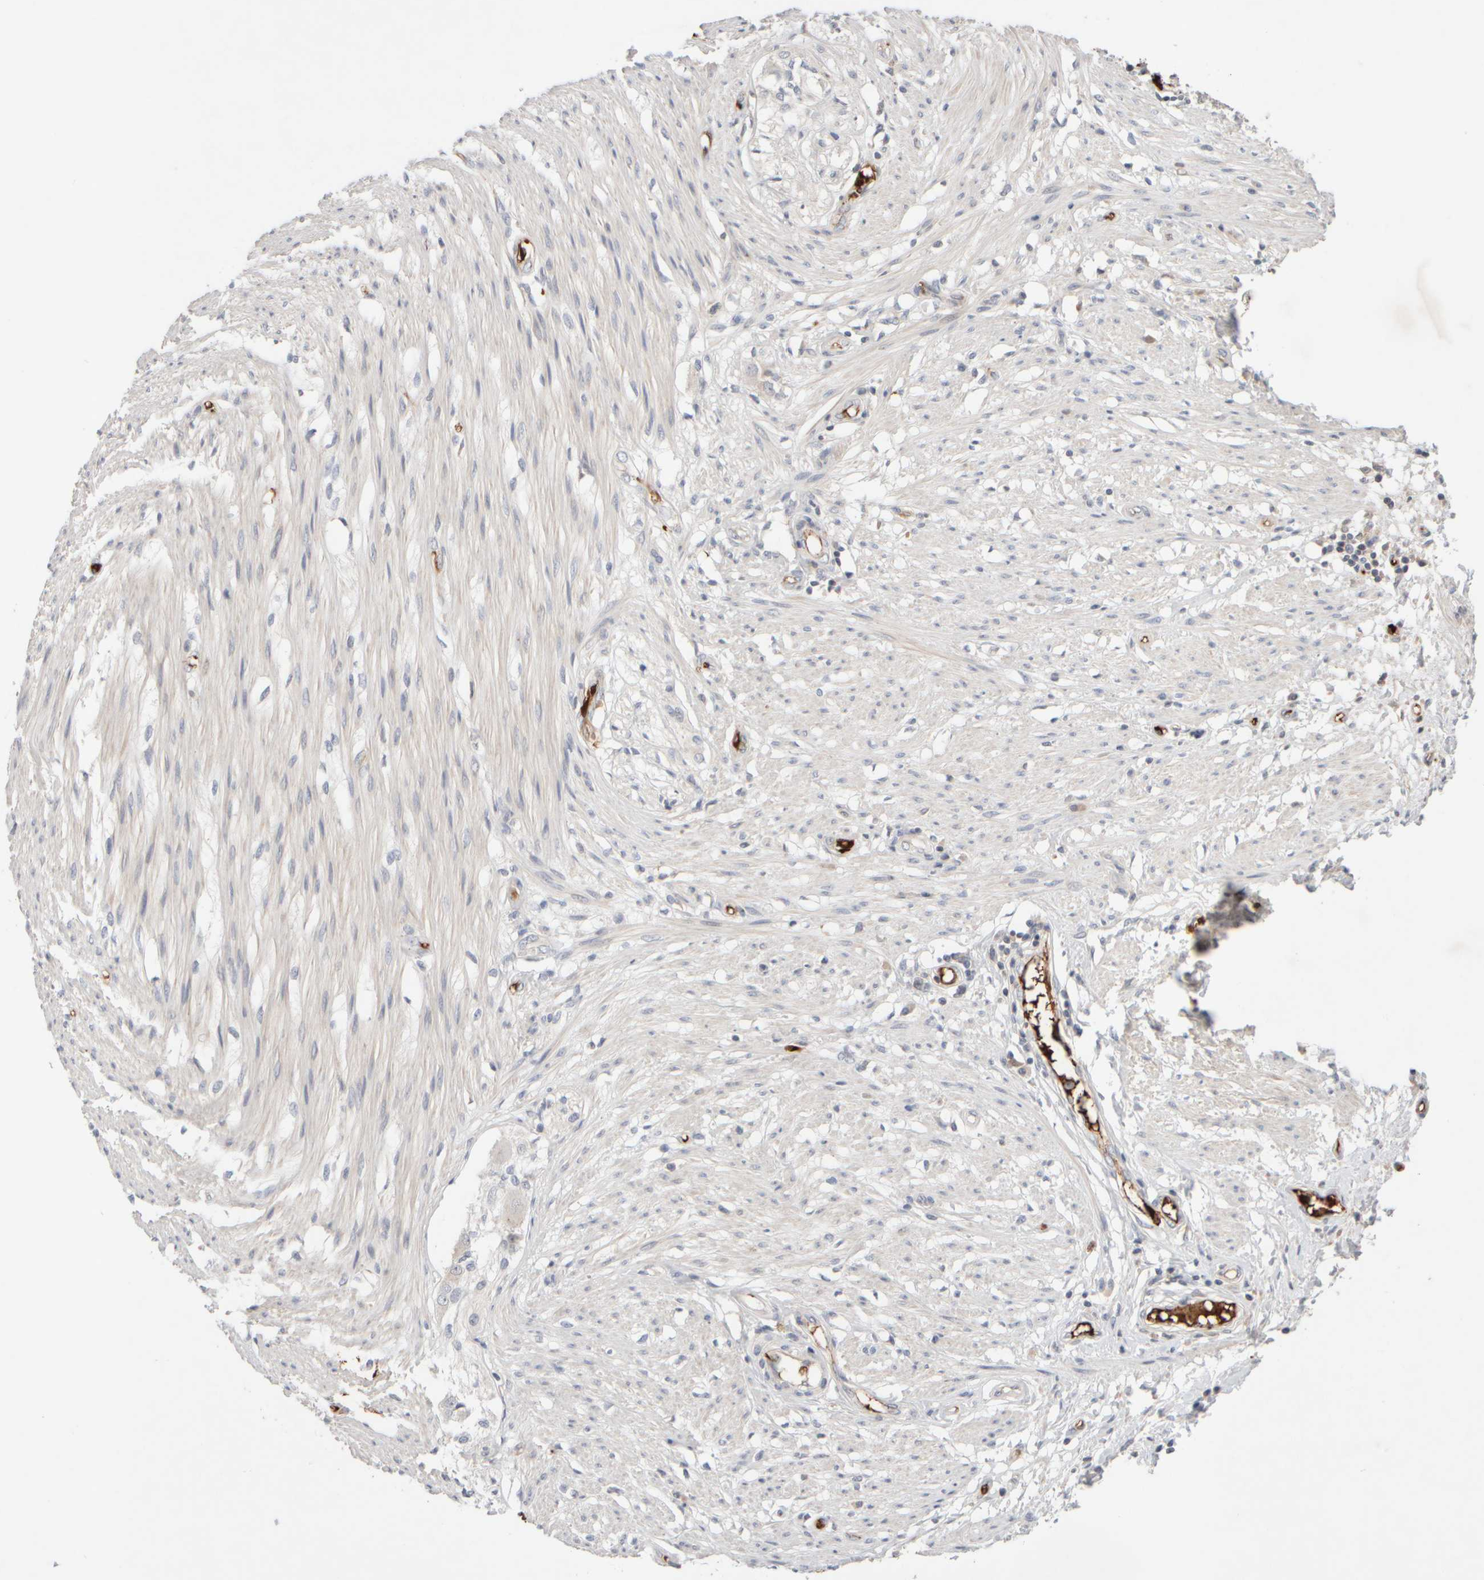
{"staining": {"intensity": "negative", "quantity": "none", "location": "none"}, "tissue": "smooth muscle", "cell_type": "Smooth muscle cells", "image_type": "normal", "snomed": [{"axis": "morphology", "description": "Normal tissue, NOS"}, {"axis": "morphology", "description": "Adenocarcinoma, NOS"}, {"axis": "topography", "description": "Smooth muscle"}, {"axis": "topography", "description": "Colon"}], "caption": "This is an IHC image of normal smooth muscle. There is no staining in smooth muscle cells.", "gene": "MST1", "patient": {"sex": "male", "age": 14}}